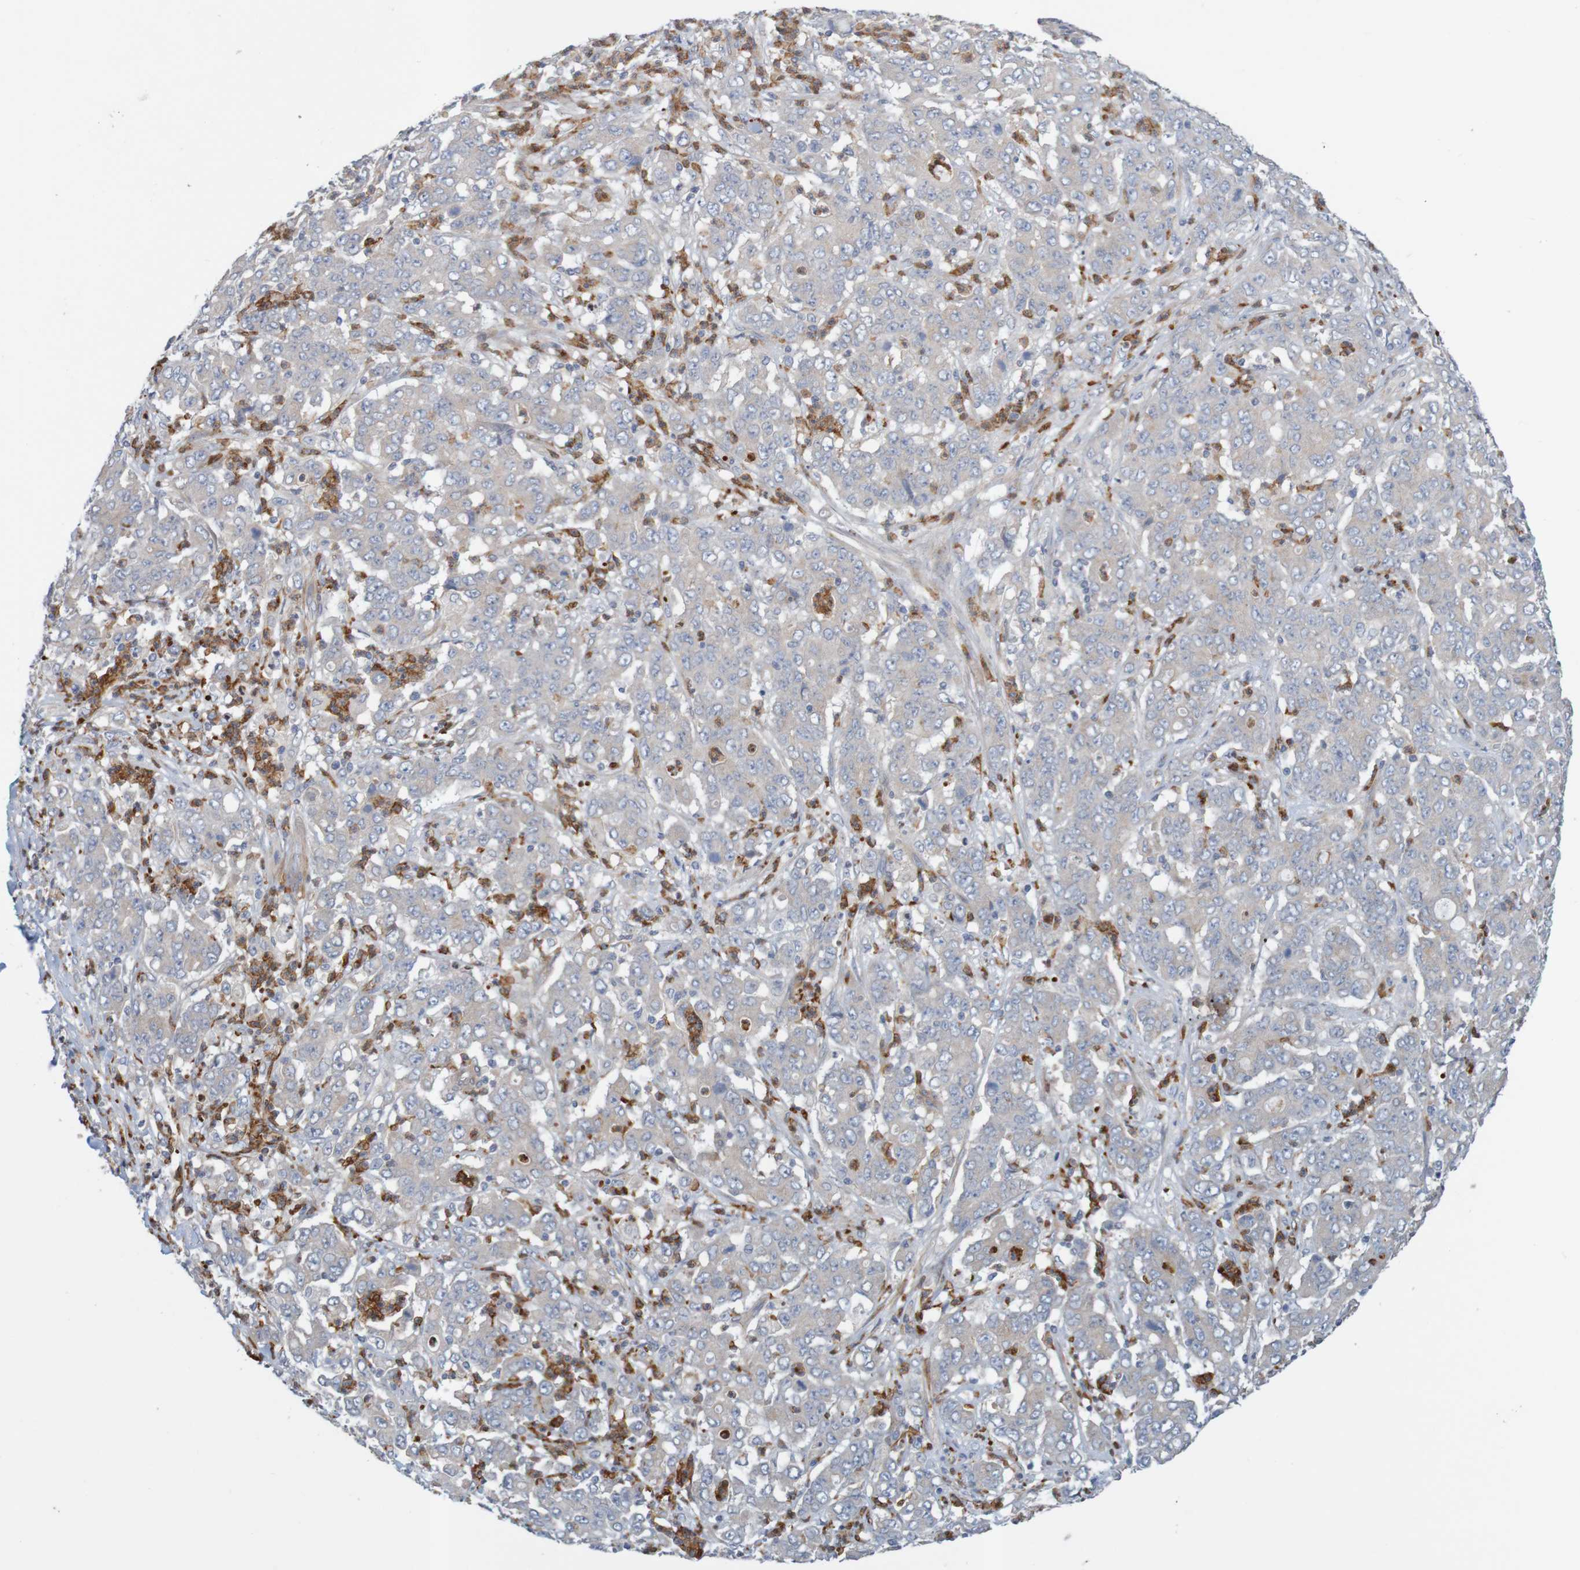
{"staining": {"intensity": "negative", "quantity": "none", "location": "none"}, "tissue": "stomach cancer", "cell_type": "Tumor cells", "image_type": "cancer", "snomed": [{"axis": "morphology", "description": "Adenocarcinoma, NOS"}, {"axis": "topography", "description": "Stomach, lower"}], "caption": "Tumor cells show no significant protein positivity in stomach adenocarcinoma.", "gene": "KRT23", "patient": {"sex": "female", "age": 71}}